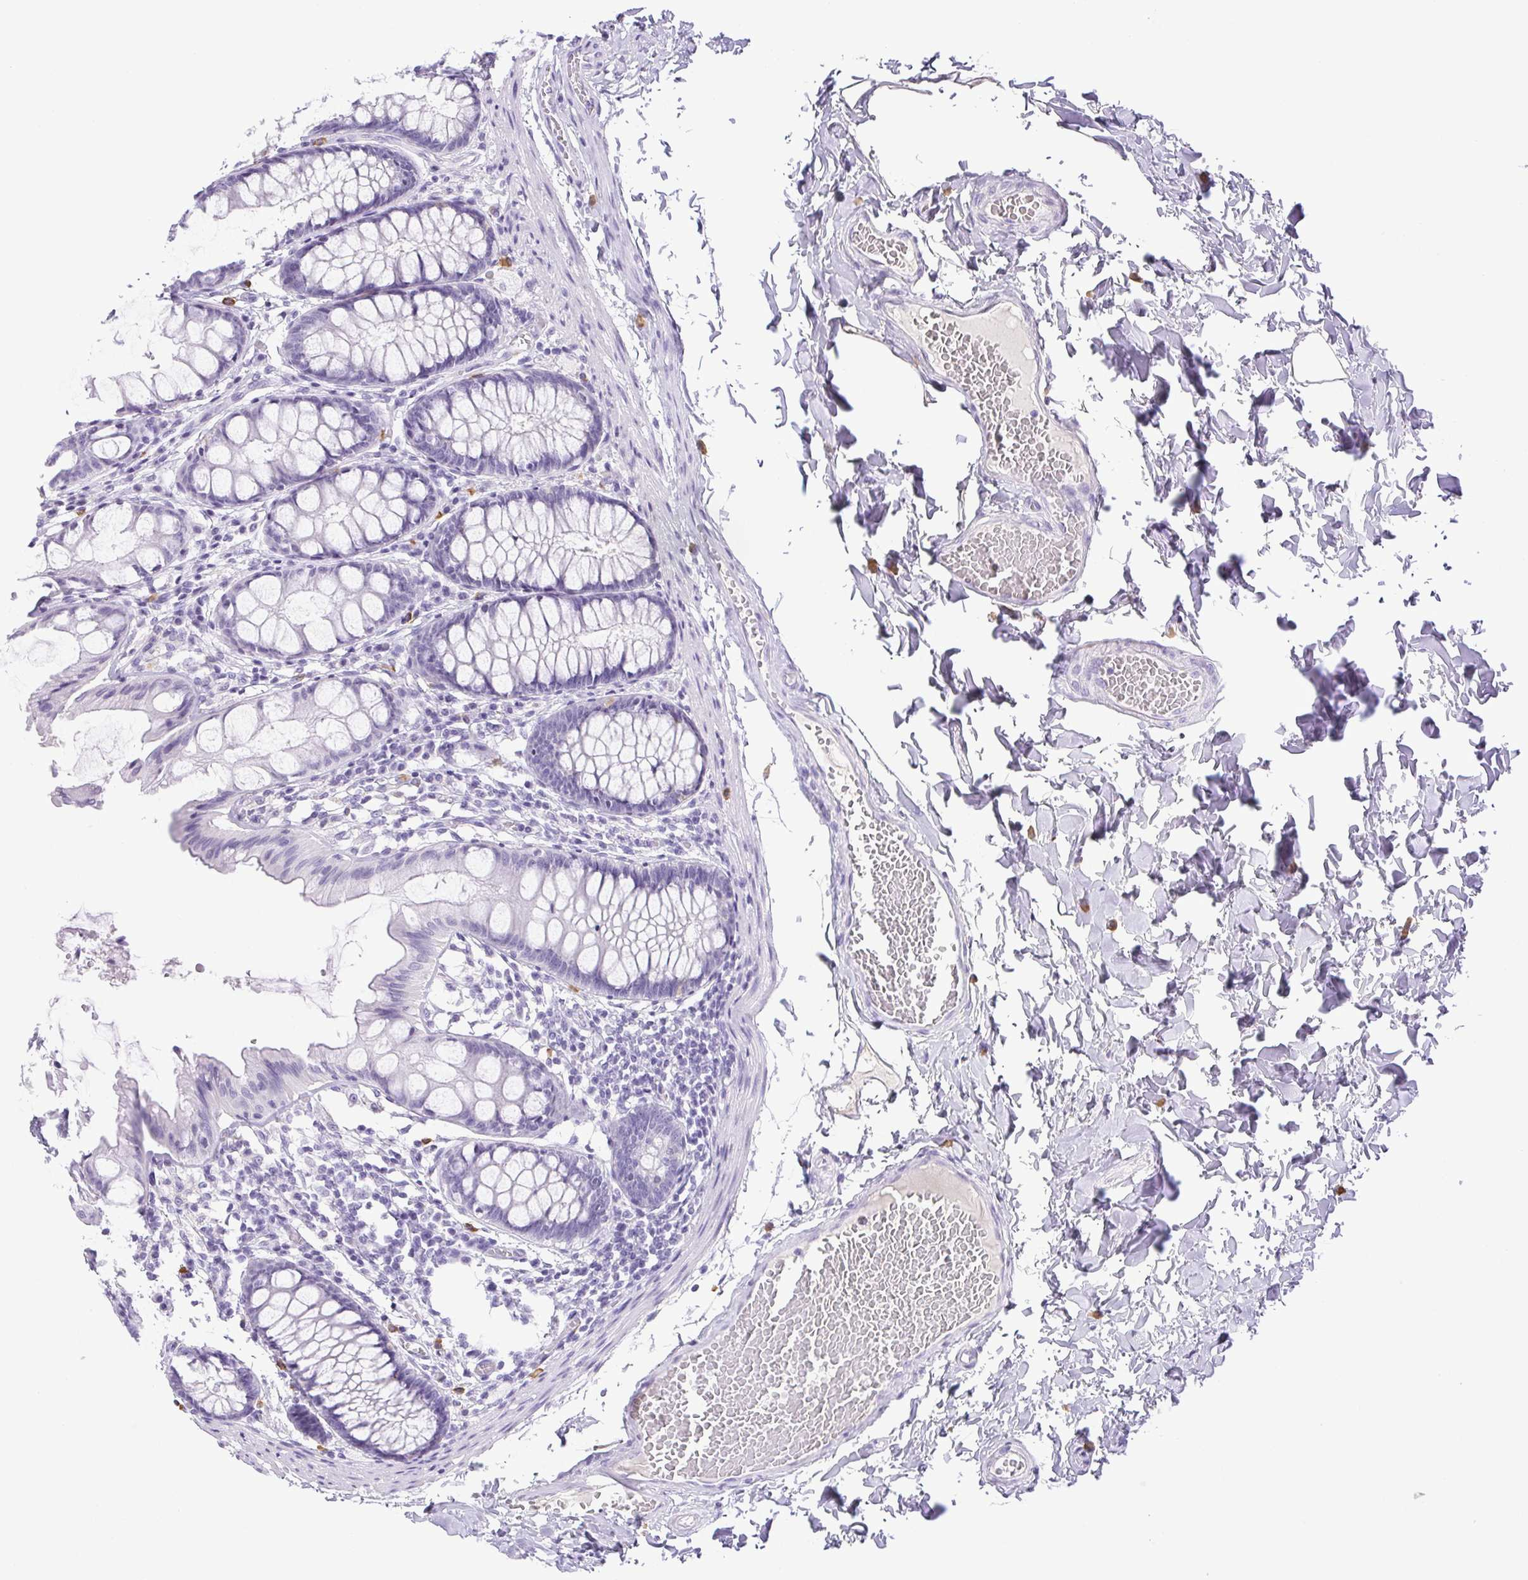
{"staining": {"intensity": "negative", "quantity": "none", "location": "none"}, "tissue": "colon", "cell_type": "Endothelial cells", "image_type": "normal", "snomed": [{"axis": "morphology", "description": "Normal tissue, NOS"}, {"axis": "topography", "description": "Colon"}], "caption": "Photomicrograph shows no protein positivity in endothelial cells of benign colon. (Stains: DAB (3,3'-diaminobenzidine) IHC with hematoxylin counter stain, Microscopy: brightfield microscopy at high magnification).", "gene": "PAPPA2", "patient": {"sex": "male", "age": 47}}